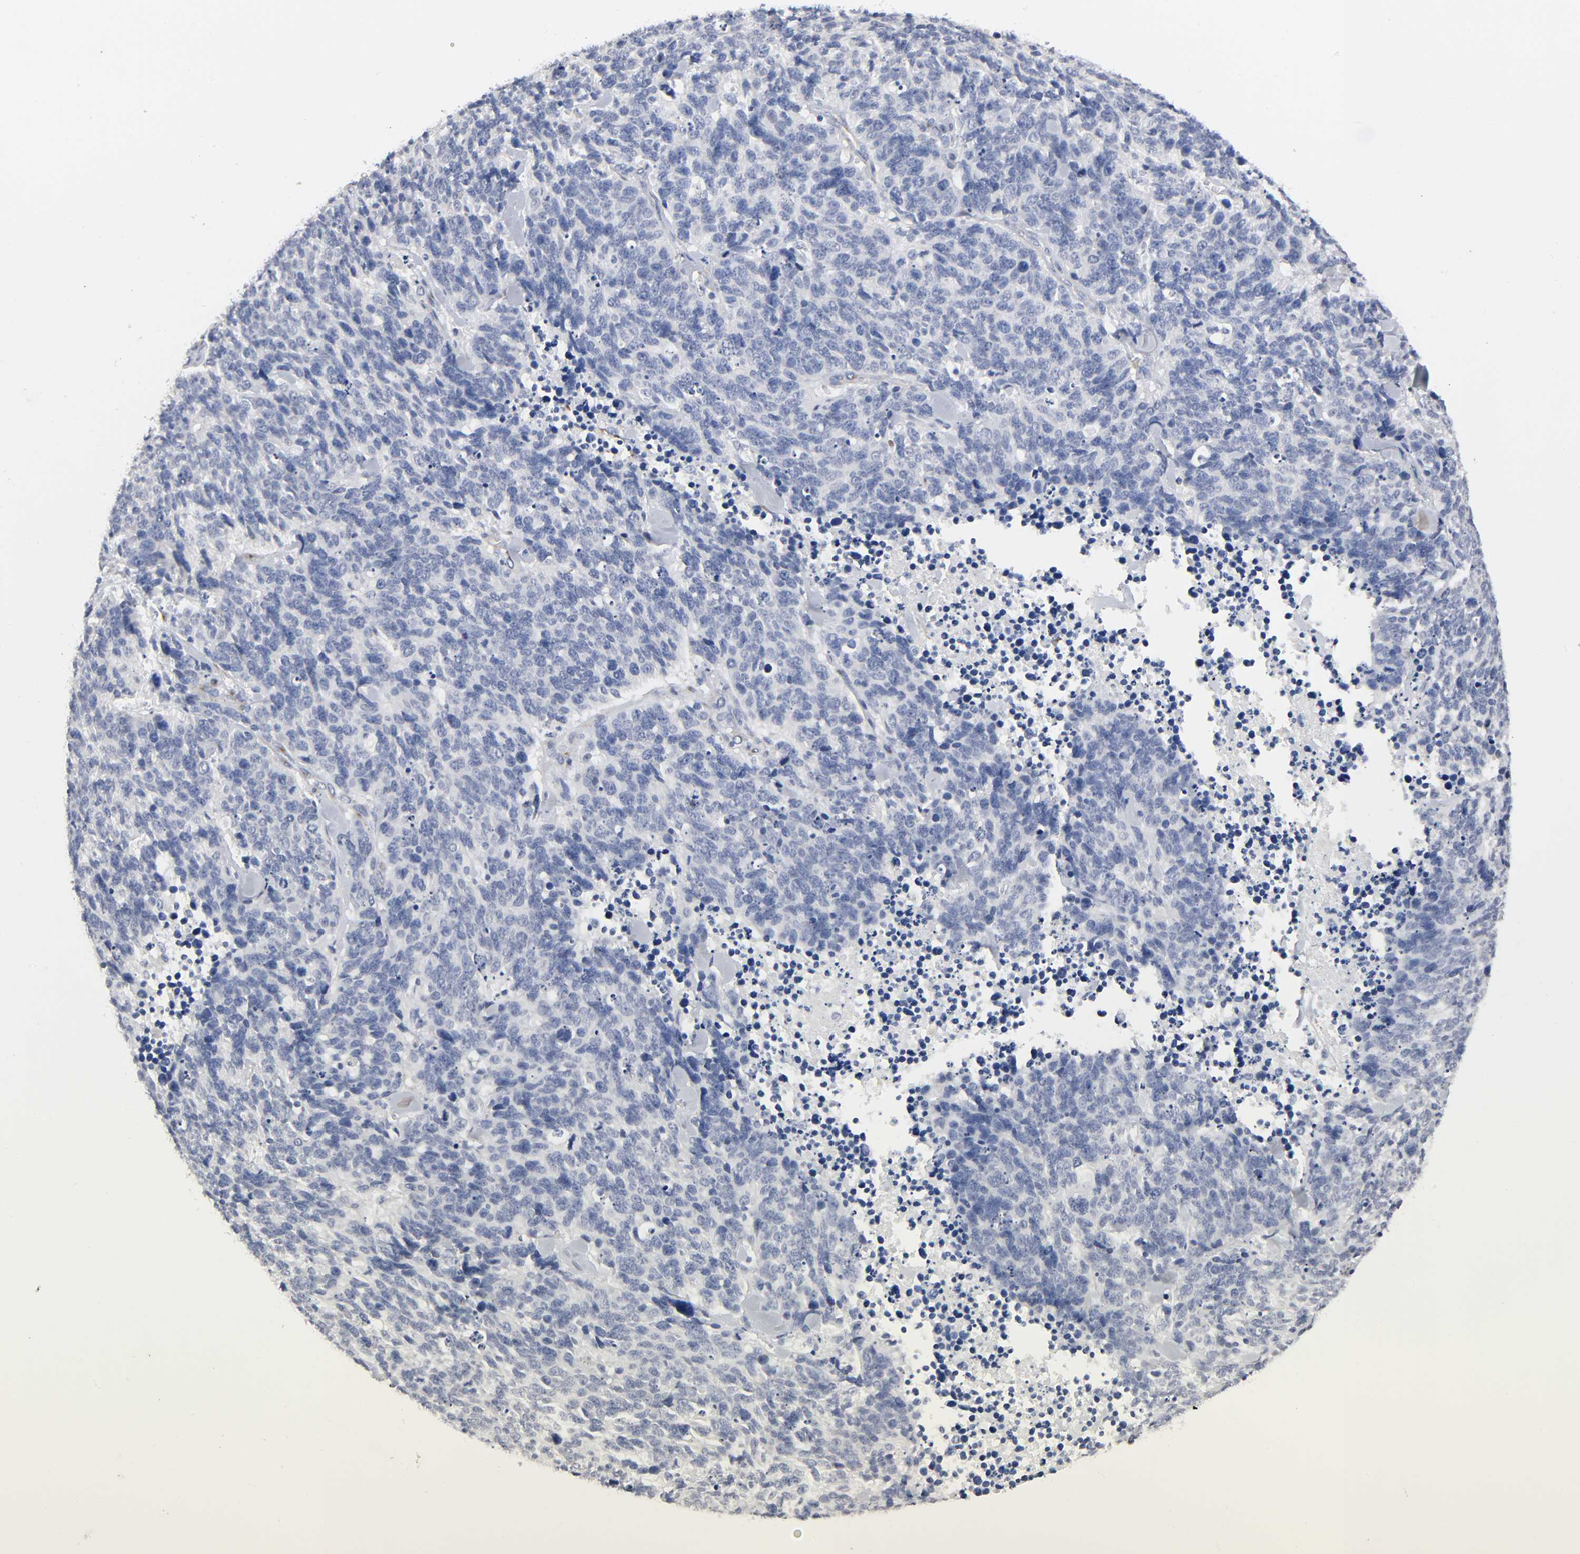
{"staining": {"intensity": "negative", "quantity": "none", "location": "none"}, "tissue": "lung cancer", "cell_type": "Tumor cells", "image_type": "cancer", "snomed": [{"axis": "morphology", "description": "Neoplasm, malignant, NOS"}, {"axis": "topography", "description": "Lung"}], "caption": "Immunohistochemistry photomicrograph of neoplastic tissue: human malignant neoplasm (lung) stained with DAB shows no significant protein positivity in tumor cells.", "gene": "LRP1", "patient": {"sex": "female", "age": 58}}